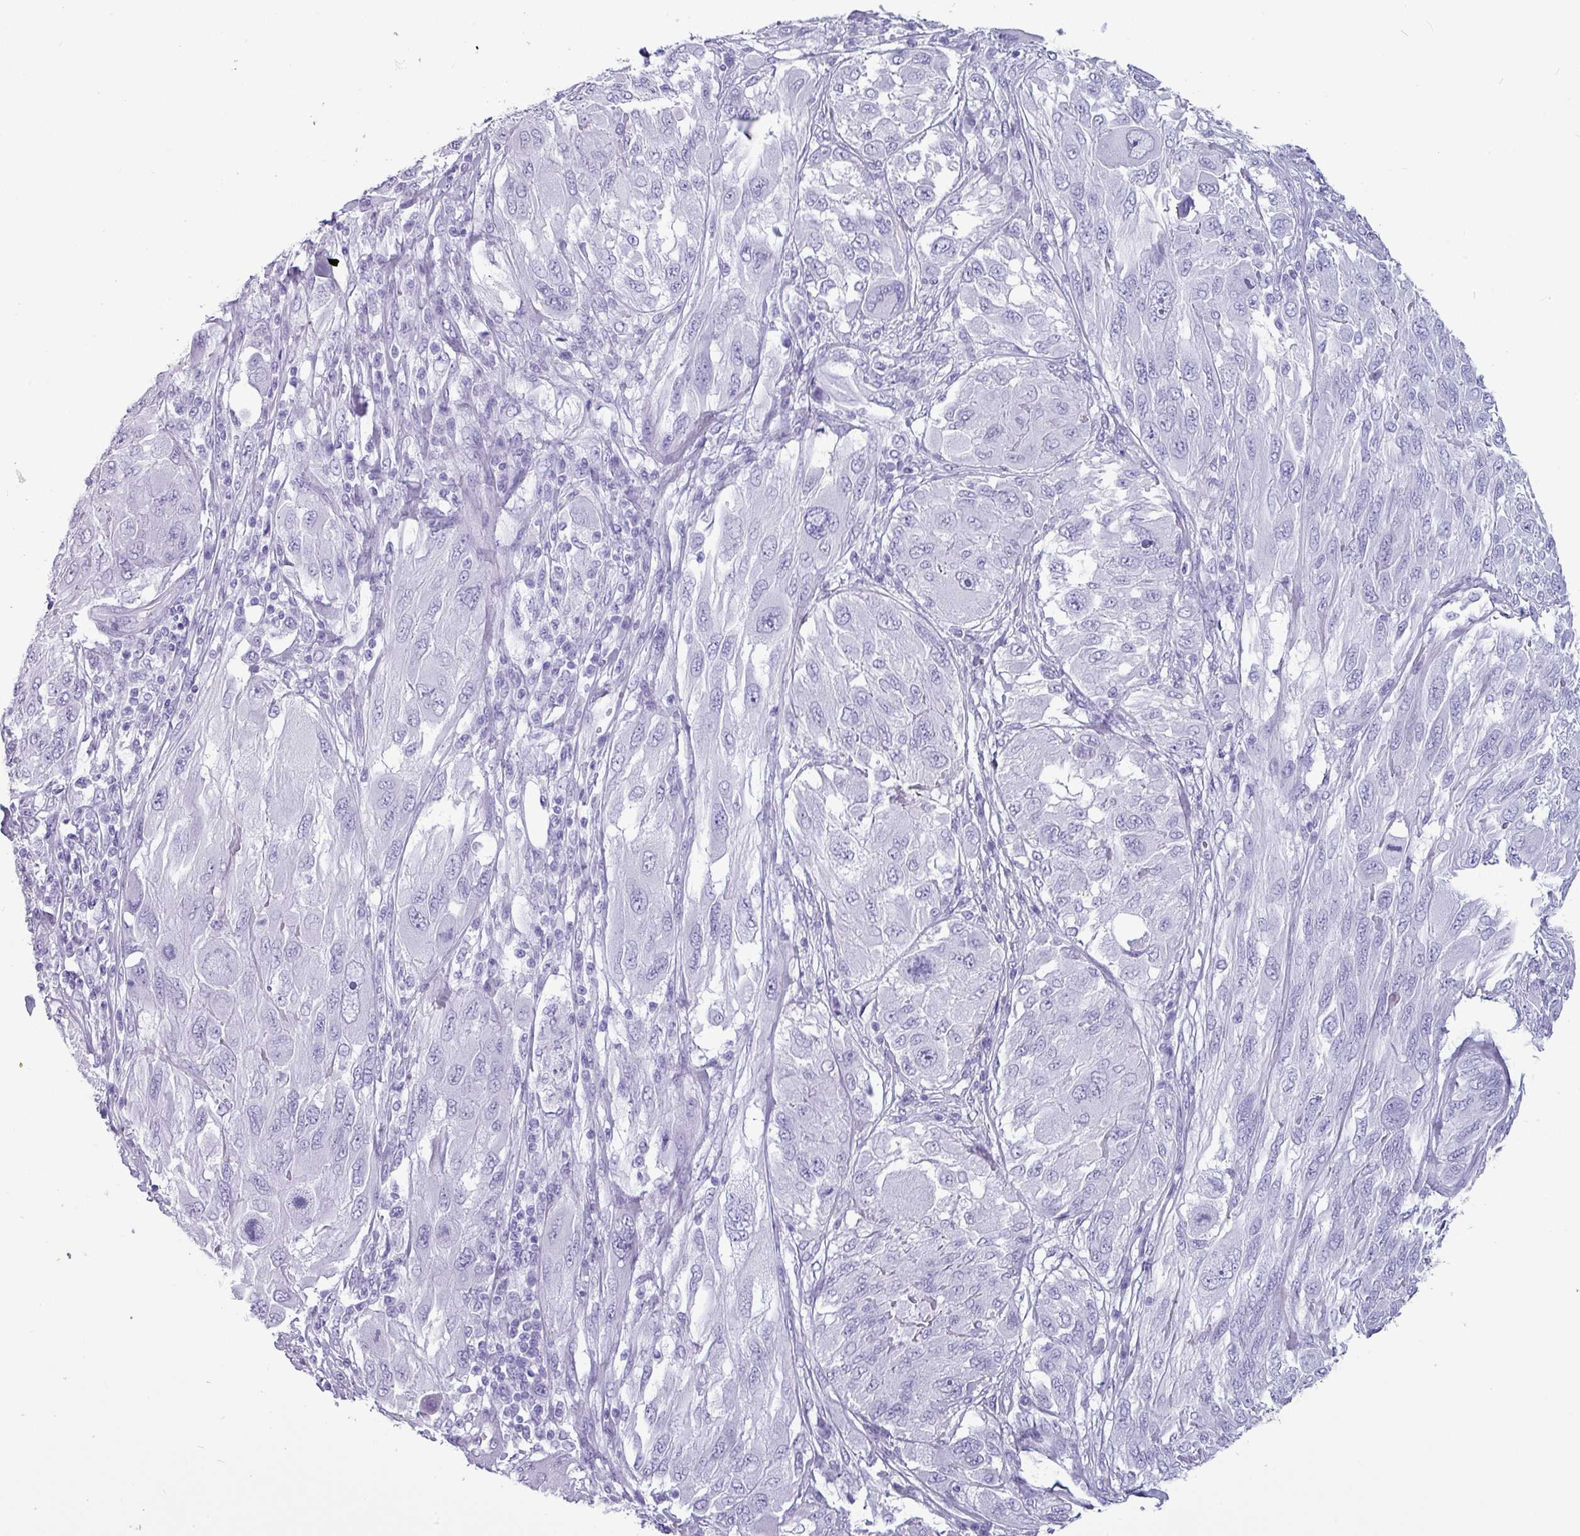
{"staining": {"intensity": "negative", "quantity": "none", "location": "none"}, "tissue": "melanoma", "cell_type": "Tumor cells", "image_type": "cancer", "snomed": [{"axis": "morphology", "description": "Malignant melanoma, NOS"}, {"axis": "topography", "description": "Skin"}], "caption": "Human malignant melanoma stained for a protein using immunohistochemistry displays no expression in tumor cells.", "gene": "CRYBB2", "patient": {"sex": "female", "age": 91}}